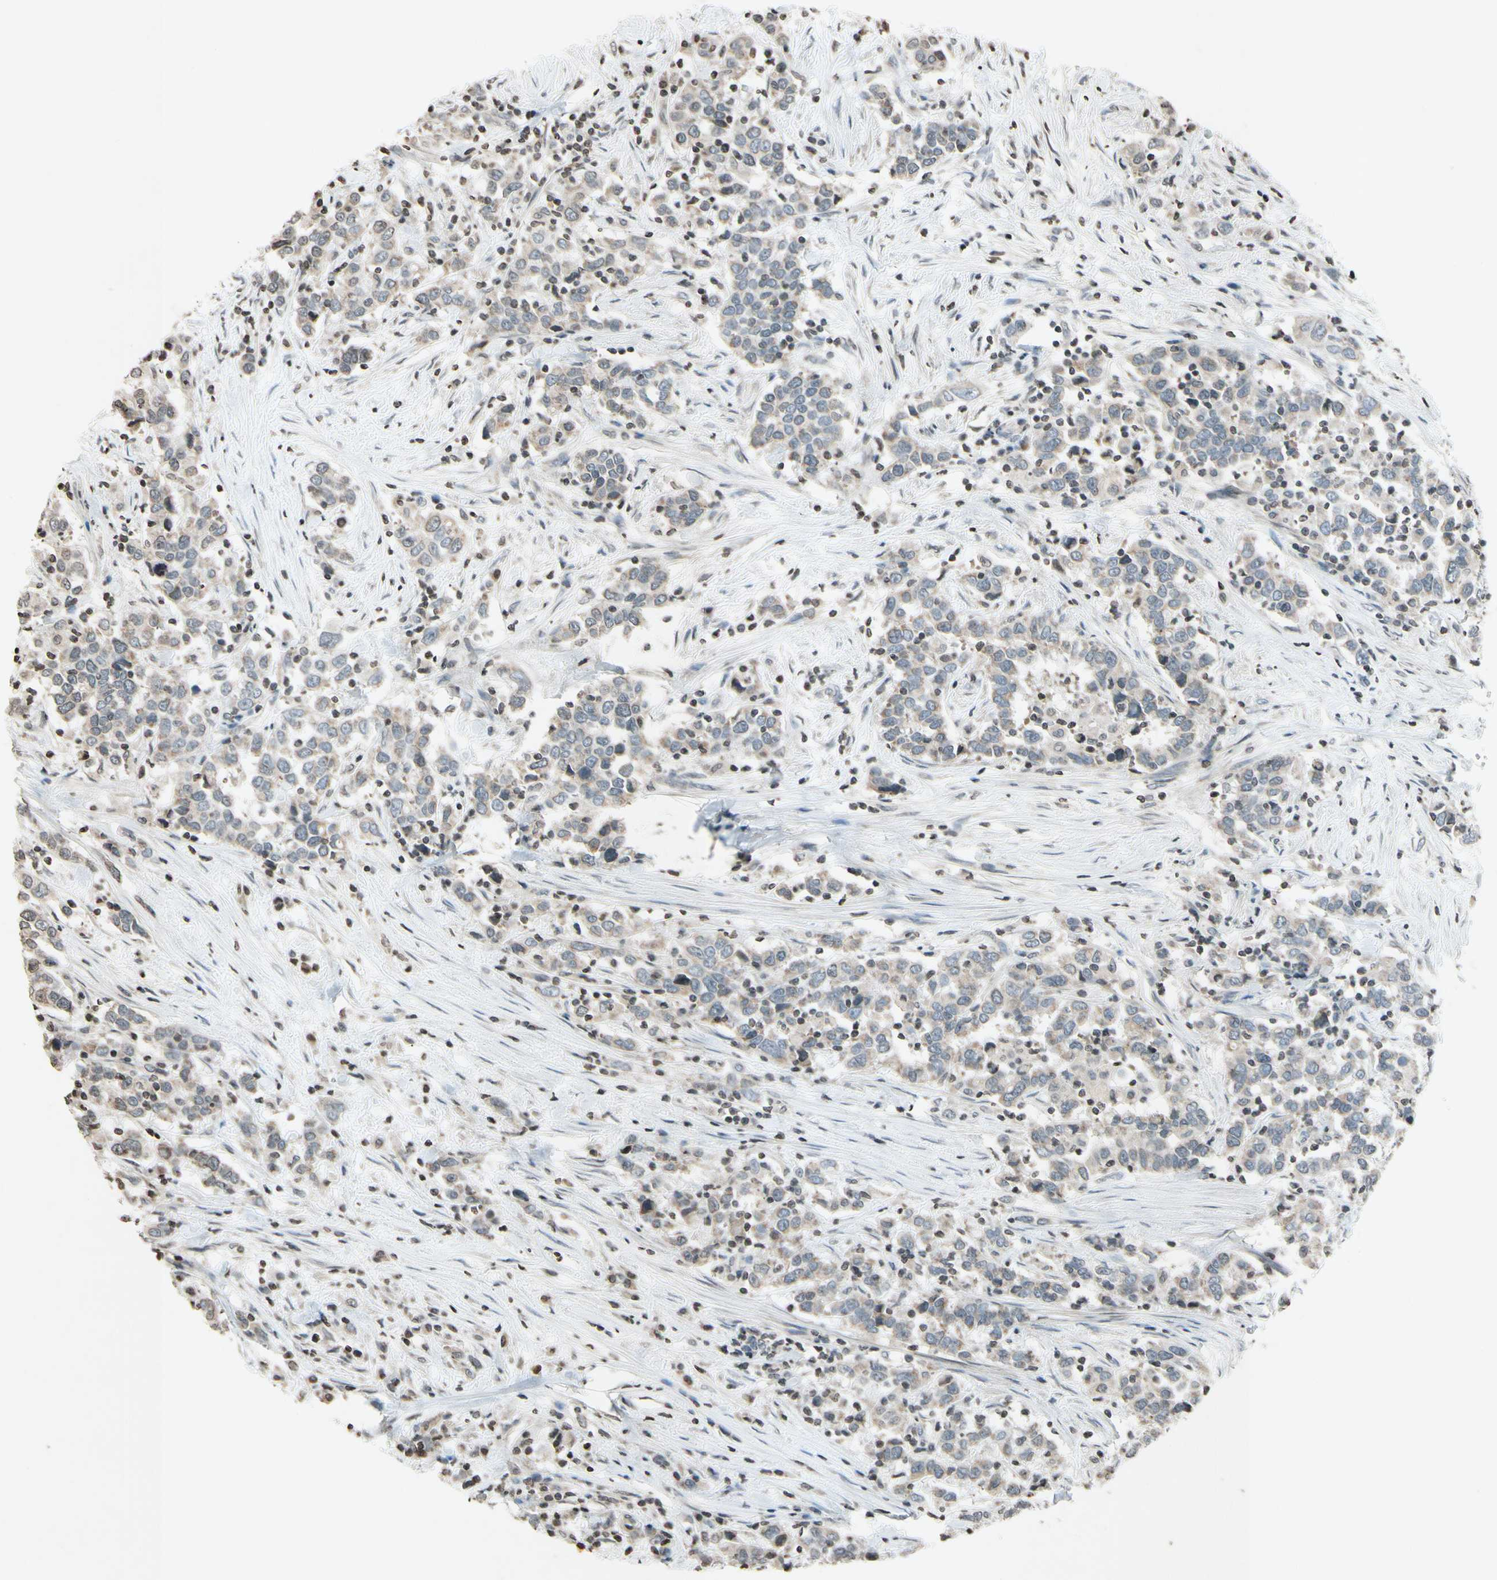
{"staining": {"intensity": "weak", "quantity": ">75%", "location": "cytoplasmic/membranous"}, "tissue": "urothelial cancer", "cell_type": "Tumor cells", "image_type": "cancer", "snomed": [{"axis": "morphology", "description": "Urothelial carcinoma, High grade"}, {"axis": "topography", "description": "Urinary bladder"}], "caption": "Approximately >75% of tumor cells in human urothelial cancer reveal weak cytoplasmic/membranous protein staining as visualized by brown immunohistochemical staining.", "gene": "CLDN11", "patient": {"sex": "male", "age": 61}}